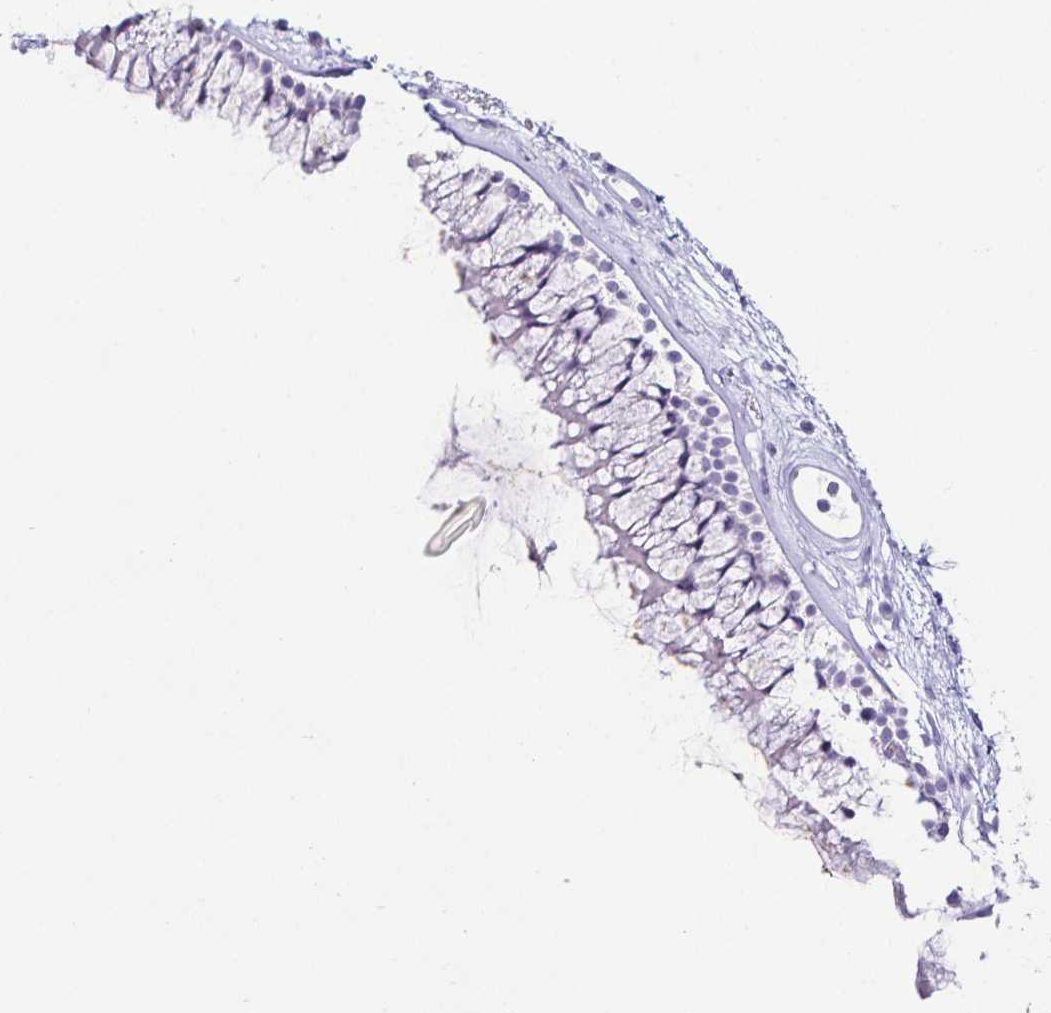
{"staining": {"intensity": "negative", "quantity": "none", "location": "none"}, "tissue": "nasopharynx", "cell_type": "Respiratory epithelial cells", "image_type": "normal", "snomed": [{"axis": "morphology", "description": "Normal tissue, NOS"}, {"axis": "topography", "description": "Nasopharynx"}], "caption": "Immunohistochemistry (IHC) of benign human nasopharynx exhibits no positivity in respiratory epithelial cells.", "gene": "ESX1", "patient": {"sex": "female", "age": 75}}